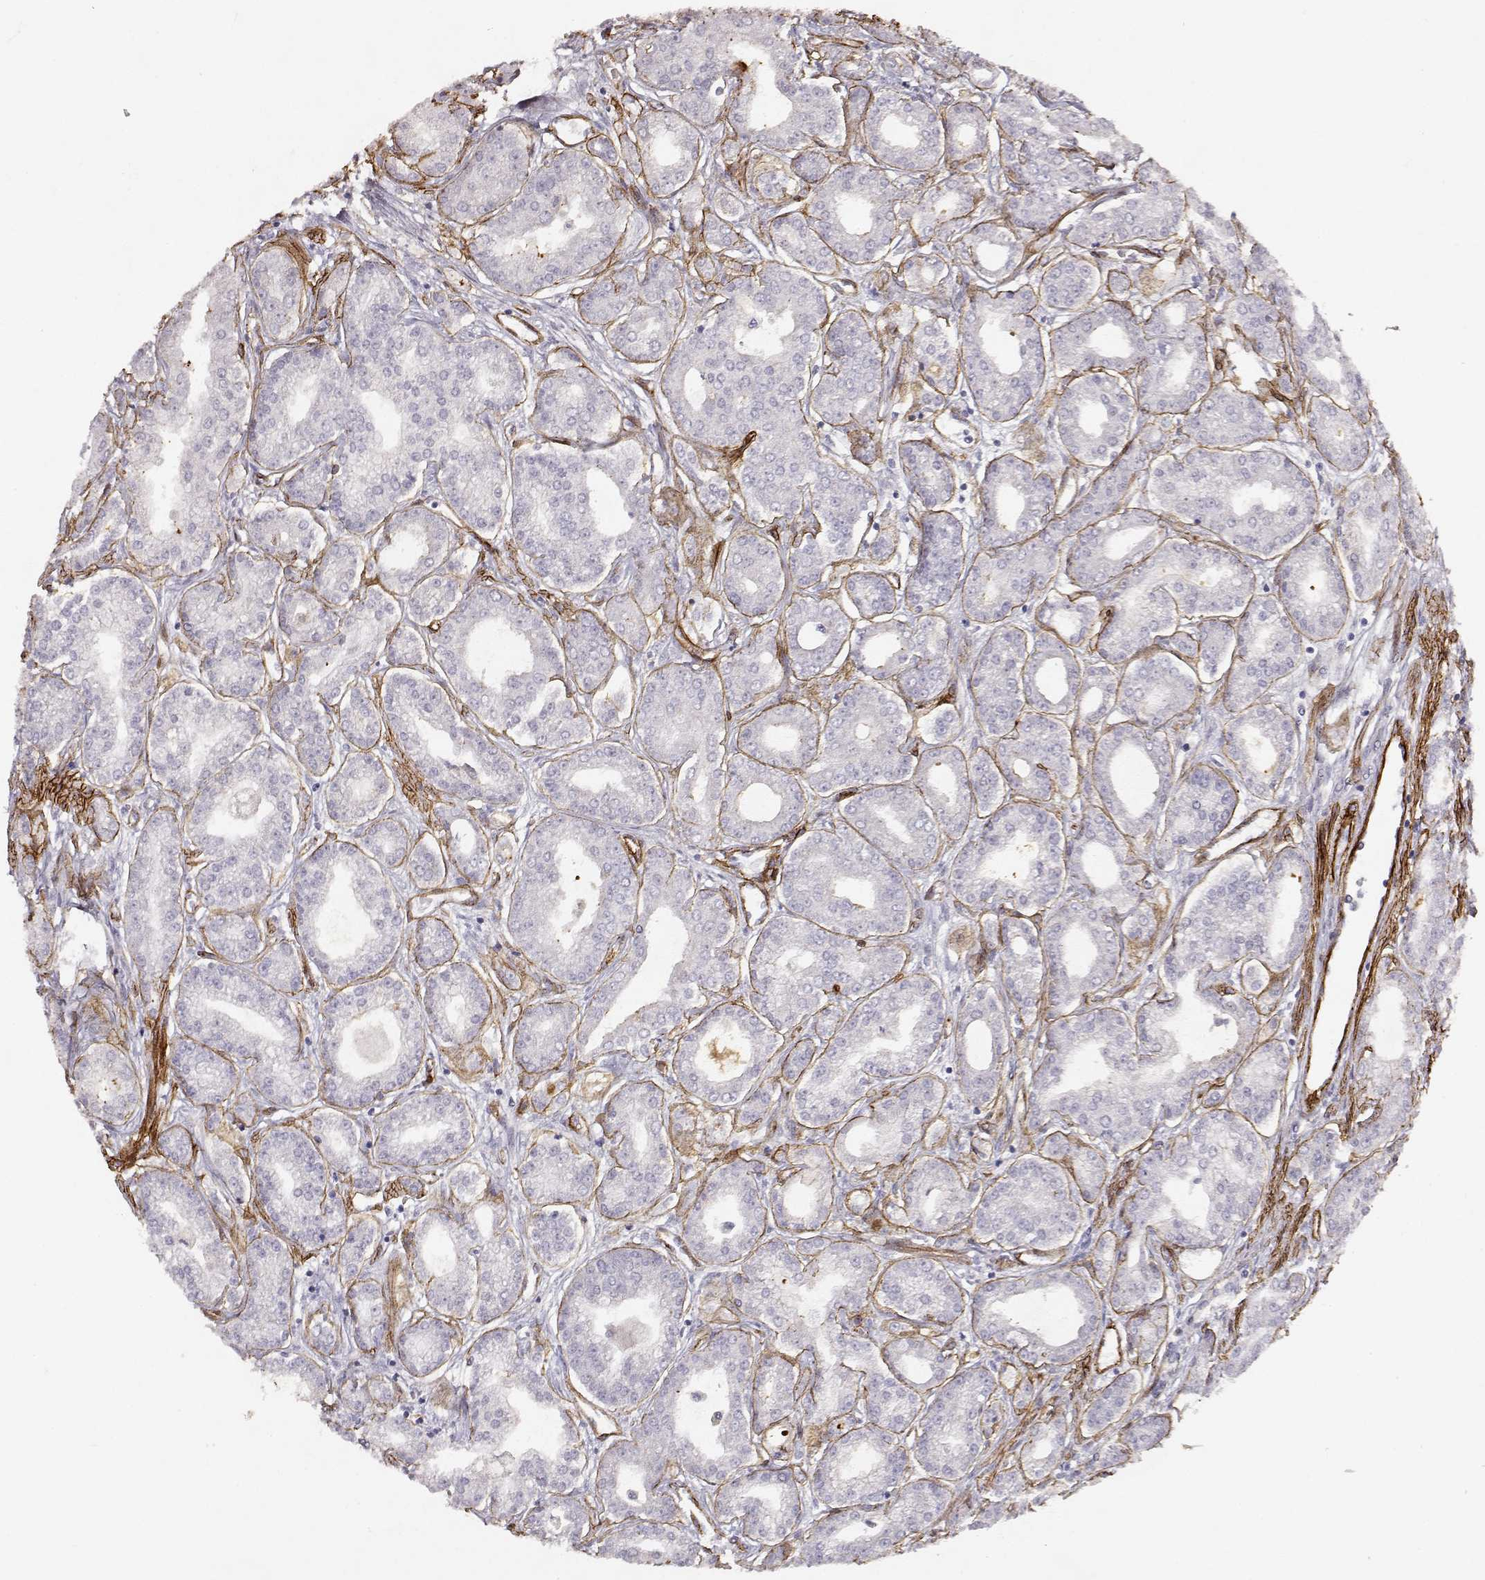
{"staining": {"intensity": "negative", "quantity": "none", "location": "none"}, "tissue": "prostate cancer", "cell_type": "Tumor cells", "image_type": "cancer", "snomed": [{"axis": "morphology", "description": "Adenocarcinoma, NOS"}, {"axis": "topography", "description": "Prostate"}], "caption": "Prostate cancer (adenocarcinoma) stained for a protein using IHC demonstrates no positivity tumor cells.", "gene": "LAMC1", "patient": {"sex": "male", "age": 71}}